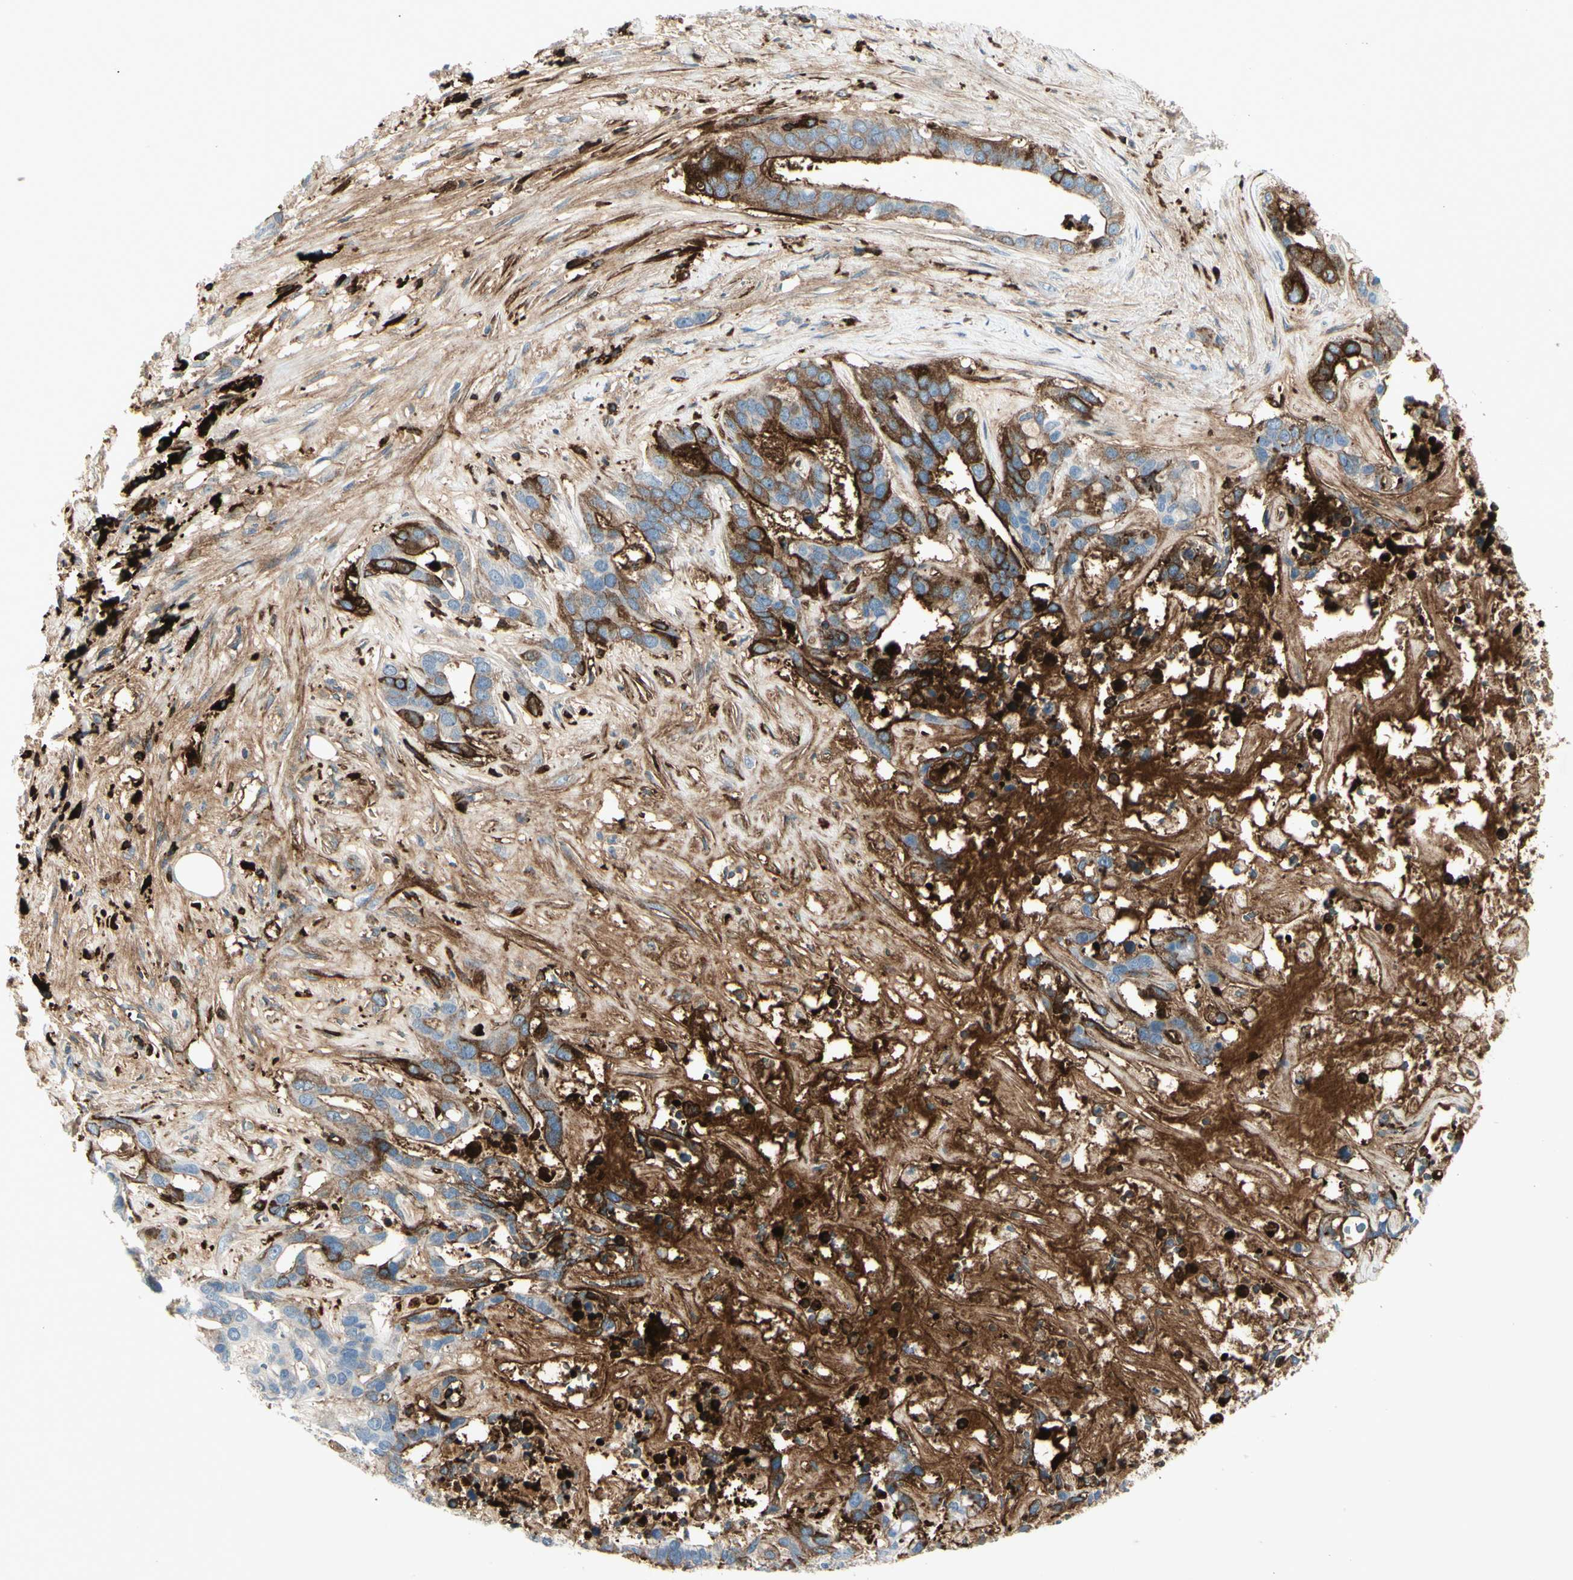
{"staining": {"intensity": "strong", "quantity": "25%-75%", "location": "cytoplasmic/membranous"}, "tissue": "liver cancer", "cell_type": "Tumor cells", "image_type": "cancer", "snomed": [{"axis": "morphology", "description": "Cholangiocarcinoma"}, {"axis": "topography", "description": "Liver"}], "caption": "A micrograph showing strong cytoplasmic/membranous staining in approximately 25%-75% of tumor cells in cholangiocarcinoma (liver), as visualized by brown immunohistochemical staining.", "gene": "IGHG1", "patient": {"sex": "female", "age": 65}}